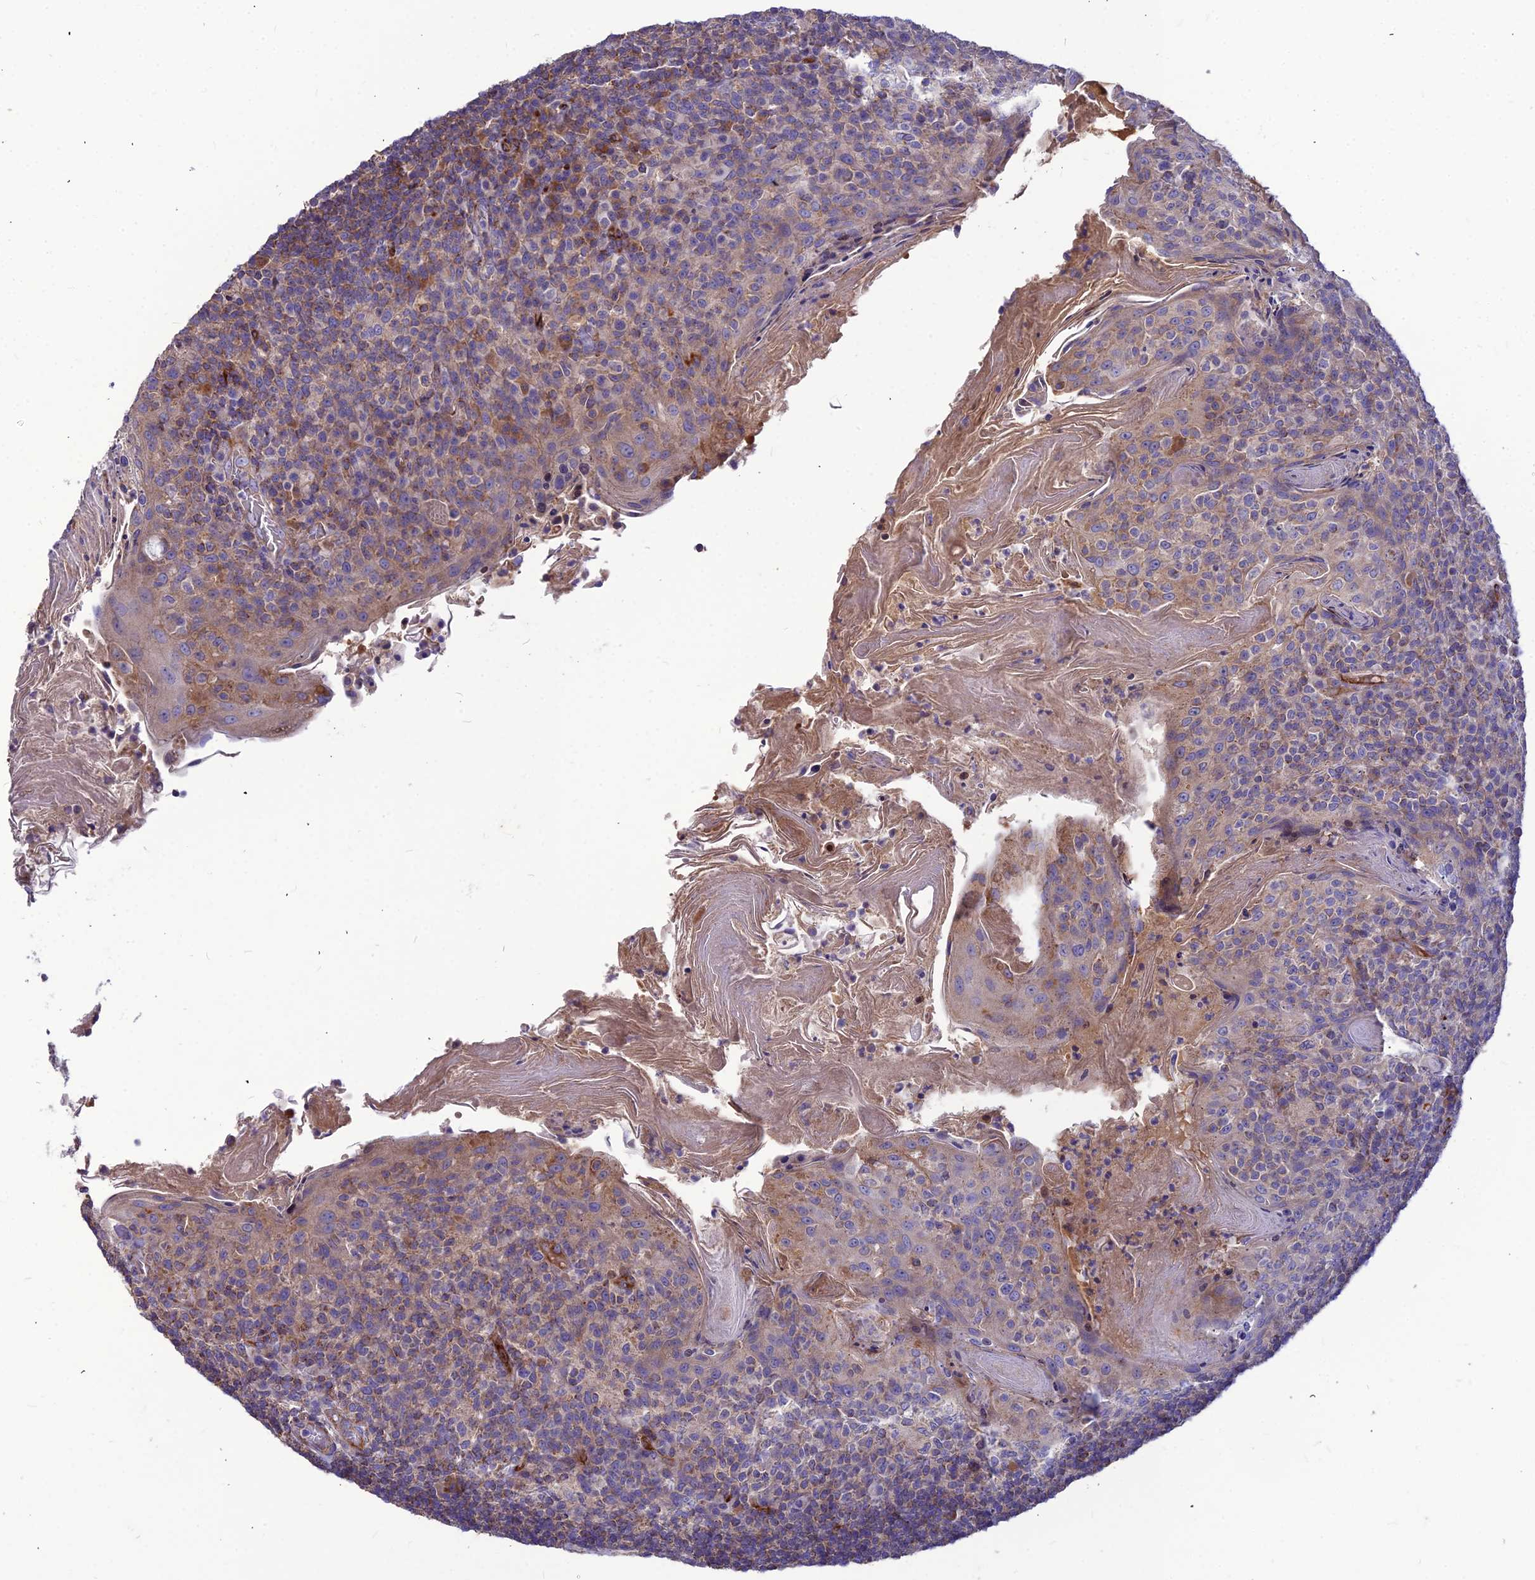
{"staining": {"intensity": "negative", "quantity": "none", "location": "none"}, "tissue": "tonsil", "cell_type": "Germinal center cells", "image_type": "normal", "snomed": [{"axis": "morphology", "description": "Normal tissue, NOS"}, {"axis": "topography", "description": "Tonsil"}], "caption": "Germinal center cells are negative for brown protein staining in normal tonsil. (DAB IHC, high magnification).", "gene": "ASPHD1", "patient": {"sex": "female", "age": 10}}